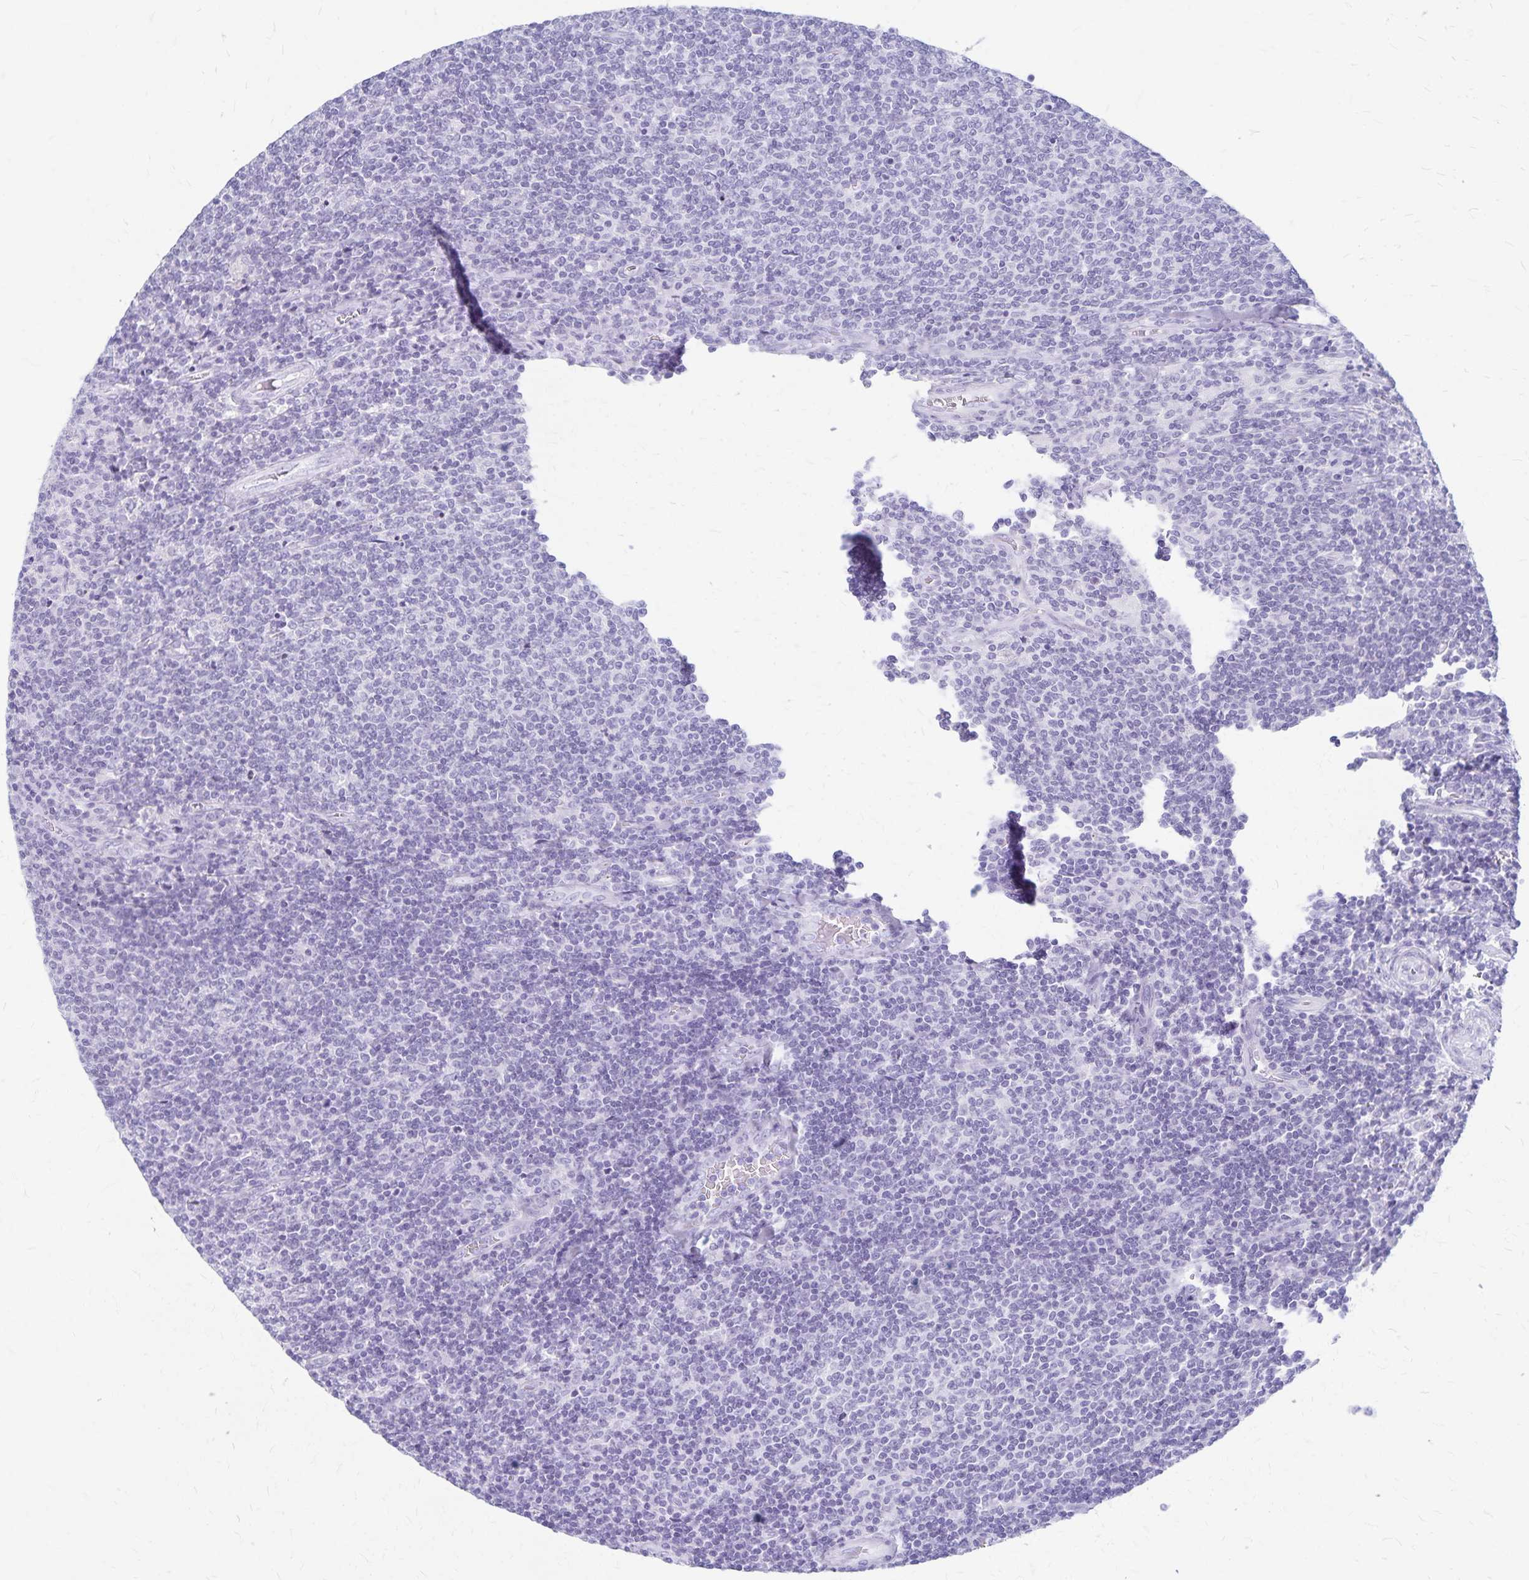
{"staining": {"intensity": "negative", "quantity": "none", "location": "none"}, "tissue": "lymphoma", "cell_type": "Tumor cells", "image_type": "cancer", "snomed": [{"axis": "morphology", "description": "Malignant lymphoma, non-Hodgkin's type, Low grade"}, {"axis": "topography", "description": "Lymph node"}], "caption": "High power microscopy image of an immunohistochemistry image of lymphoma, revealing no significant staining in tumor cells.", "gene": "GPBAR1", "patient": {"sex": "male", "age": 52}}